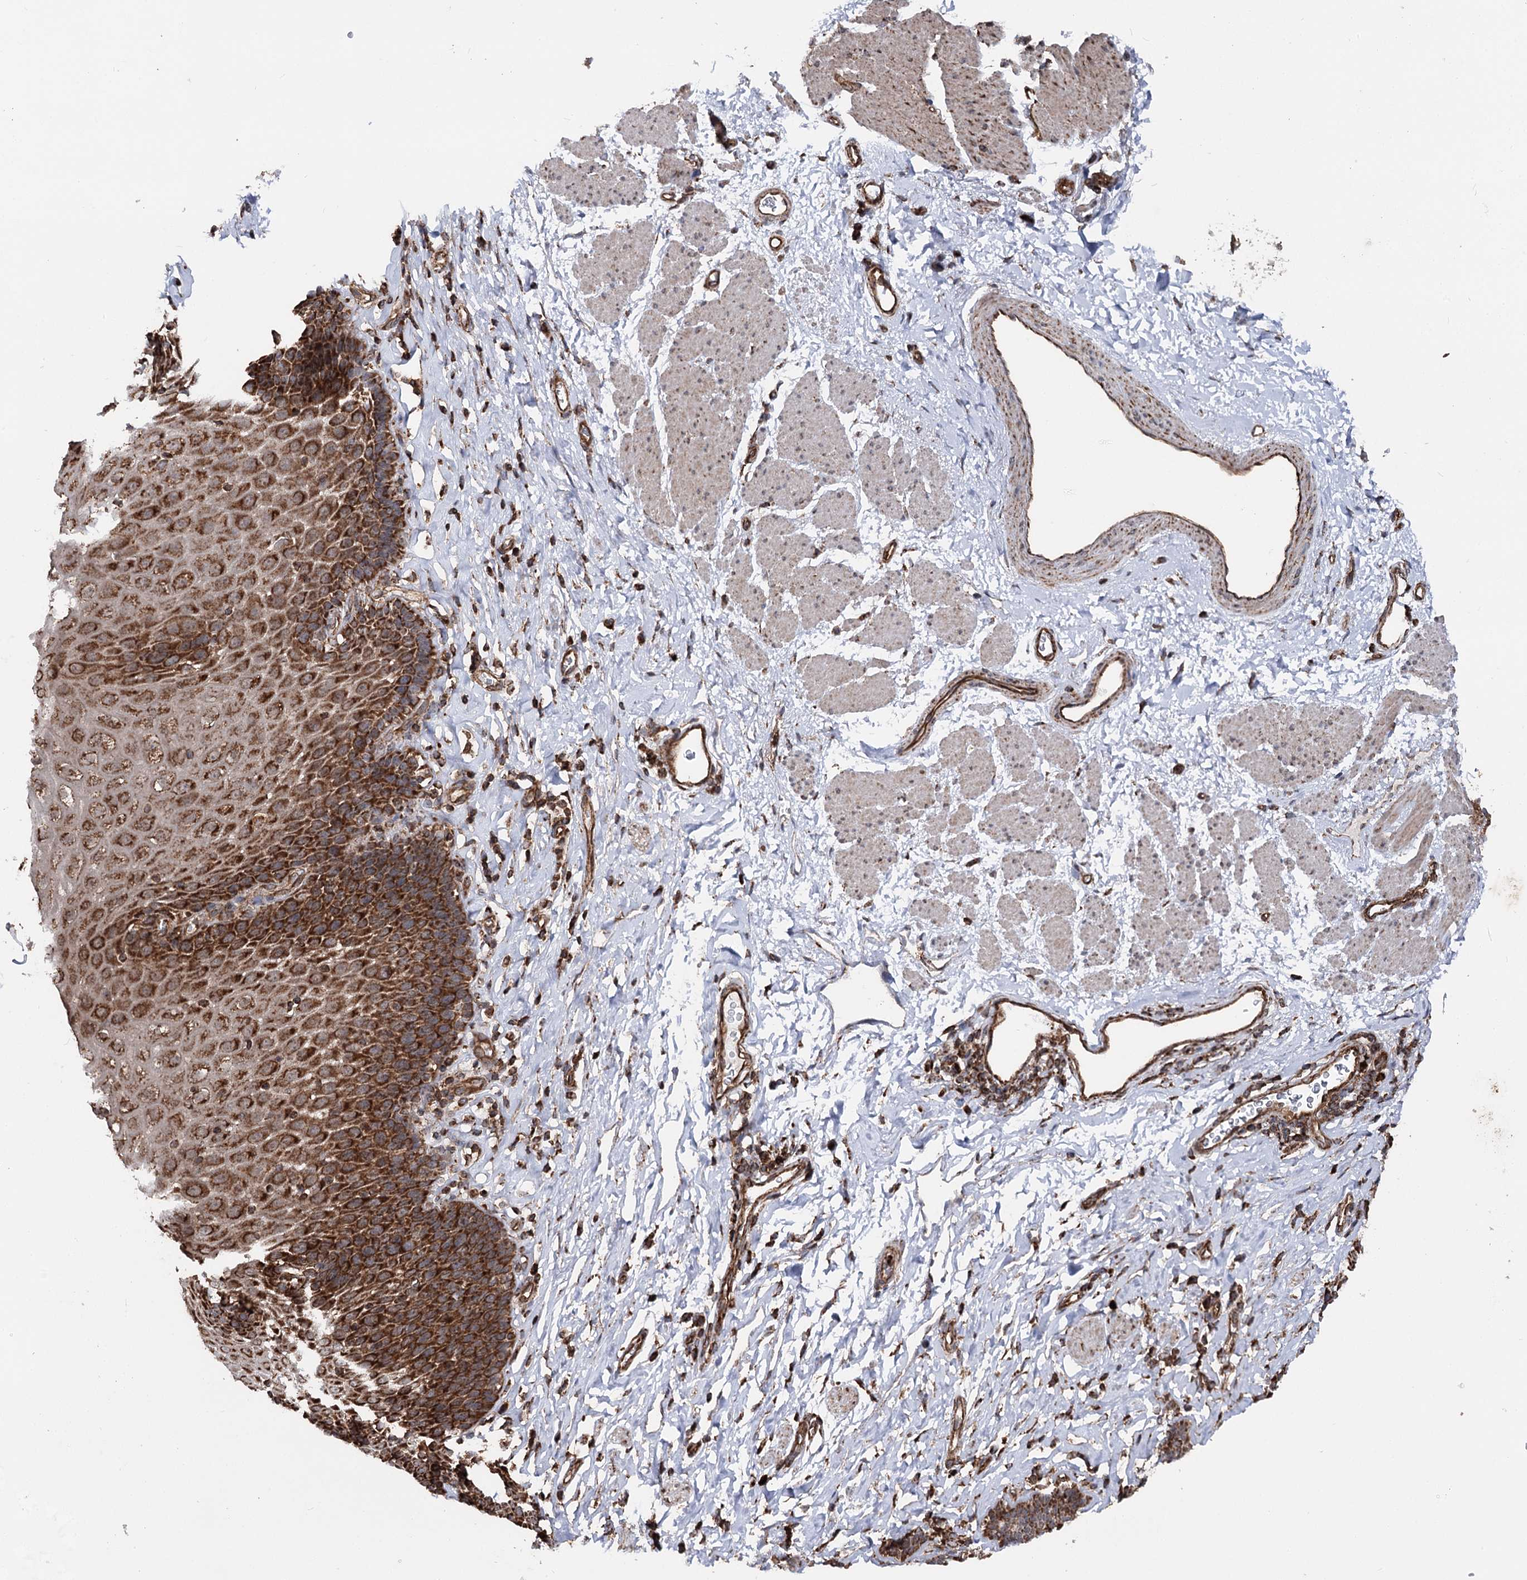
{"staining": {"intensity": "strong", "quantity": ">75%", "location": "cytoplasmic/membranous"}, "tissue": "esophagus", "cell_type": "Squamous epithelial cells", "image_type": "normal", "snomed": [{"axis": "morphology", "description": "Normal tissue, NOS"}, {"axis": "topography", "description": "Esophagus"}], "caption": "IHC staining of normal esophagus, which displays high levels of strong cytoplasmic/membranous positivity in about >75% of squamous epithelial cells indicating strong cytoplasmic/membranous protein expression. The staining was performed using DAB (brown) for protein detection and nuclei were counterstained in hematoxylin (blue).", "gene": "FGFR1OP2", "patient": {"sex": "female", "age": 61}}